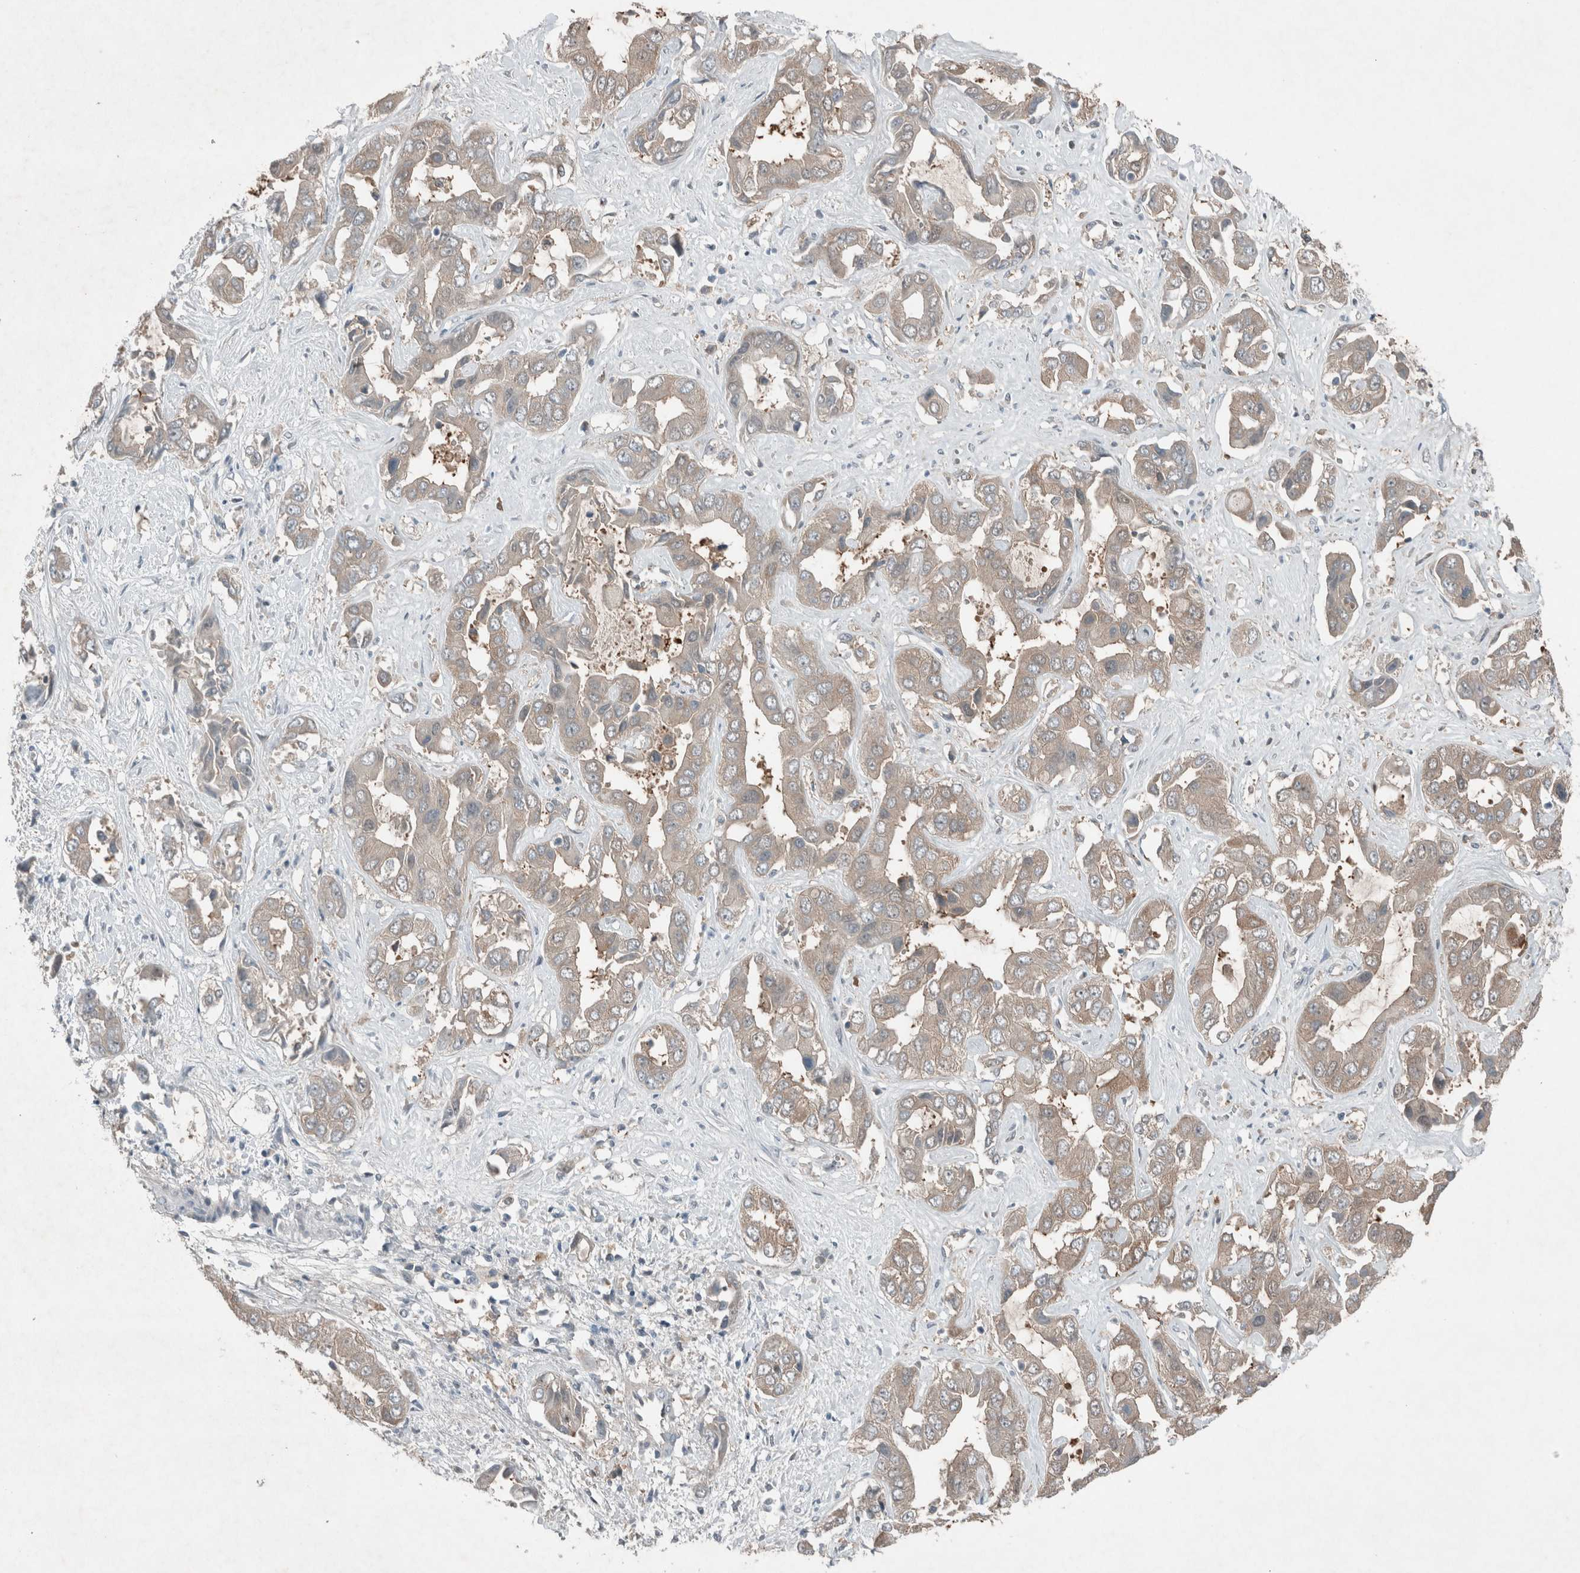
{"staining": {"intensity": "weak", "quantity": "<25%", "location": "cytoplasmic/membranous"}, "tissue": "liver cancer", "cell_type": "Tumor cells", "image_type": "cancer", "snomed": [{"axis": "morphology", "description": "Cholangiocarcinoma"}, {"axis": "topography", "description": "Liver"}], "caption": "An image of human liver cholangiocarcinoma is negative for staining in tumor cells.", "gene": "RALGDS", "patient": {"sex": "female", "age": 52}}